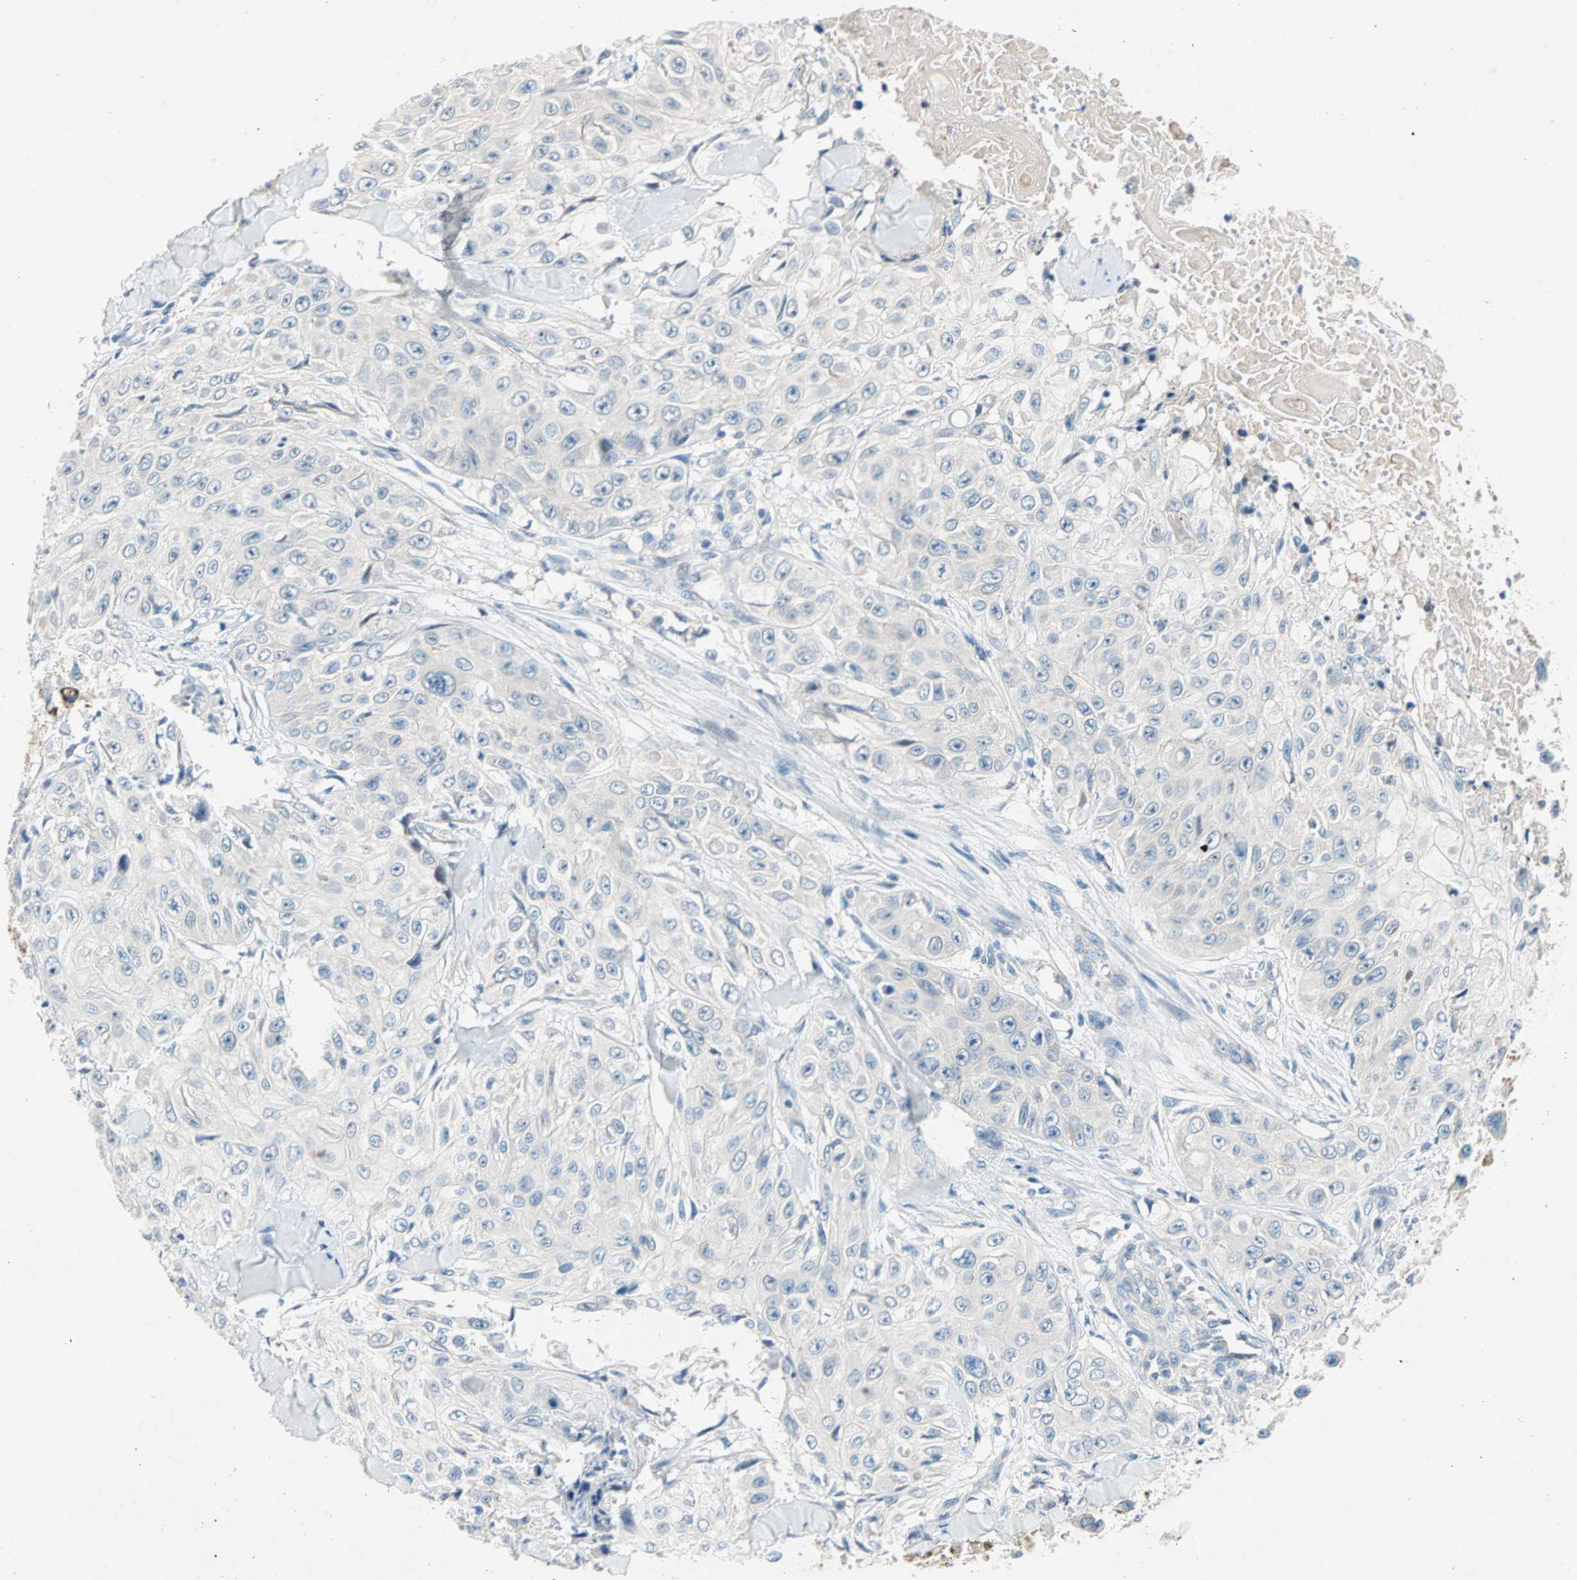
{"staining": {"intensity": "negative", "quantity": "none", "location": "none"}, "tissue": "skin cancer", "cell_type": "Tumor cells", "image_type": "cancer", "snomed": [{"axis": "morphology", "description": "Squamous cell carcinoma, NOS"}, {"axis": "topography", "description": "Skin"}], "caption": "This is an immunohistochemistry image of human skin squamous cell carcinoma. There is no positivity in tumor cells.", "gene": "TMEM163", "patient": {"sex": "male", "age": 86}}